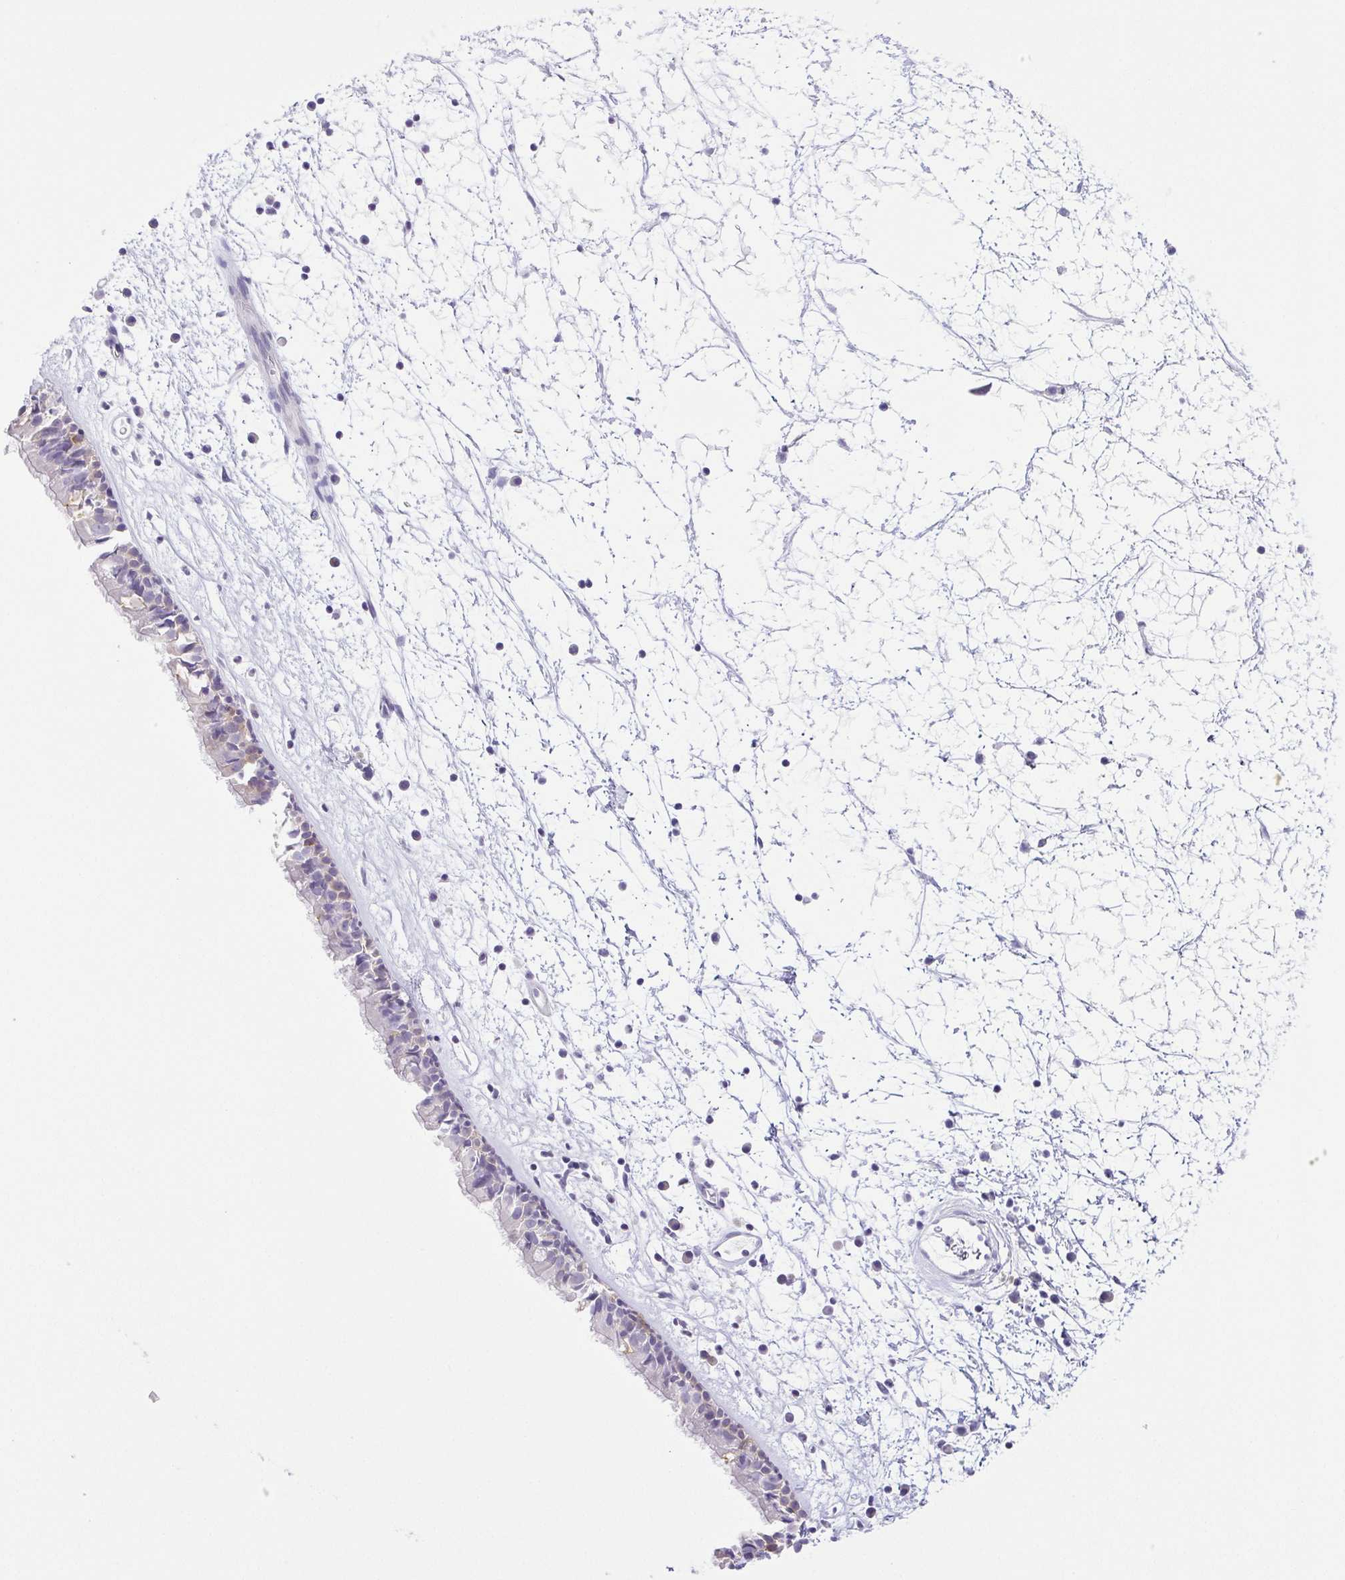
{"staining": {"intensity": "weak", "quantity": "<25%", "location": "cytoplasmic/membranous"}, "tissue": "nasopharynx", "cell_type": "Respiratory epithelial cells", "image_type": "normal", "snomed": [{"axis": "morphology", "description": "Normal tissue, NOS"}, {"axis": "topography", "description": "Nasopharynx"}], "caption": "The IHC image has no significant expression in respiratory epithelial cells of nasopharynx. (DAB (3,3'-diaminobenzidine) IHC, high magnification).", "gene": "HLA", "patient": {"sex": "male", "age": 24}}